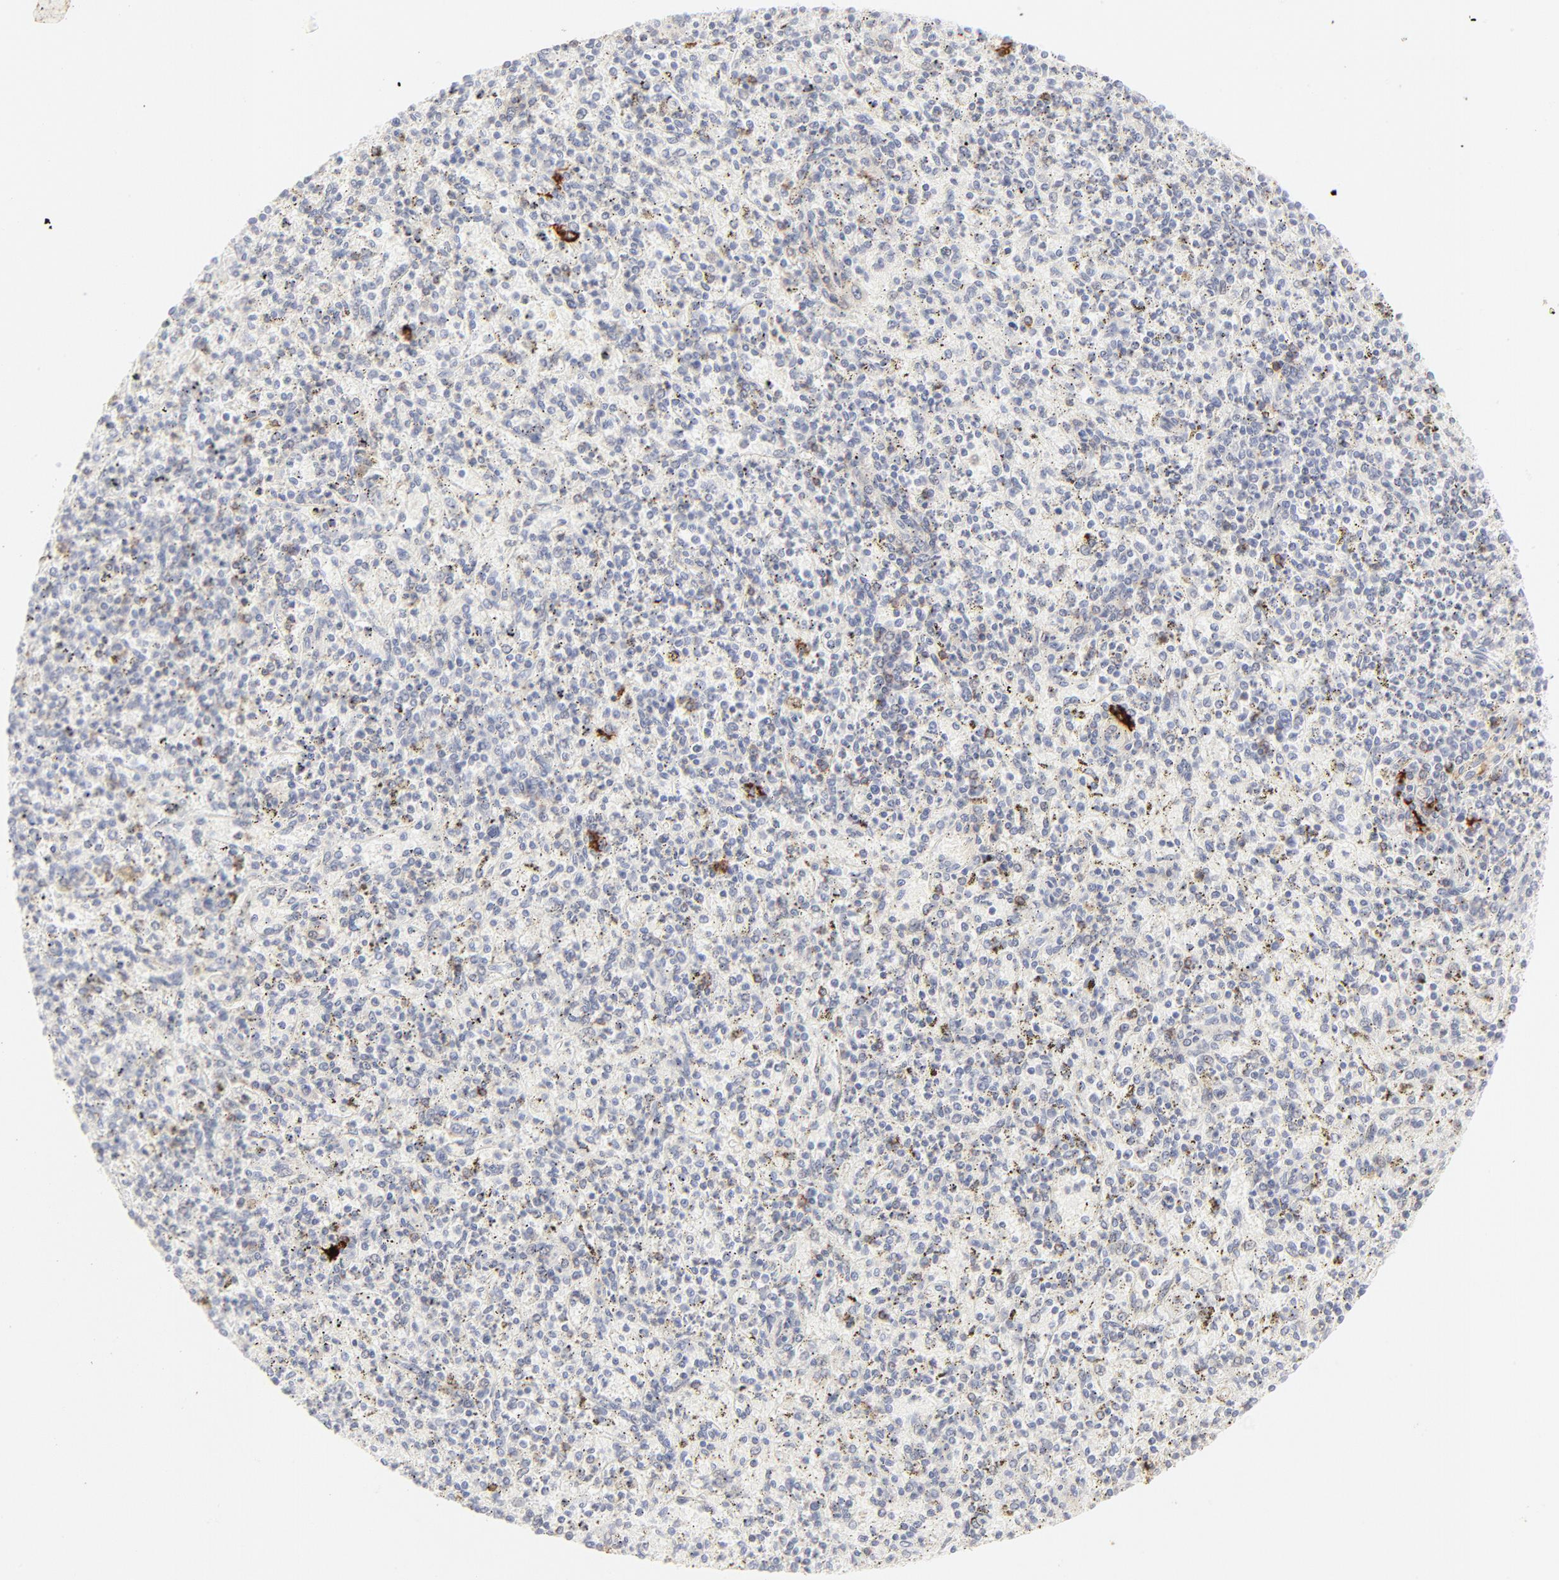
{"staining": {"intensity": "strong", "quantity": "<25%", "location": "cytoplasmic/membranous"}, "tissue": "spleen", "cell_type": "Cells in red pulp", "image_type": "normal", "snomed": [{"axis": "morphology", "description": "Normal tissue, NOS"}, {"axis": "topography", "description": "Spleen"}], "caption": "Protein expression analysis of benign spleen shows strong cytoplasmic/membranous staining in approximately <25% of cells in red pulp.", "gene": "CCR7", "patient": {"sex": "male", "age": 72}}